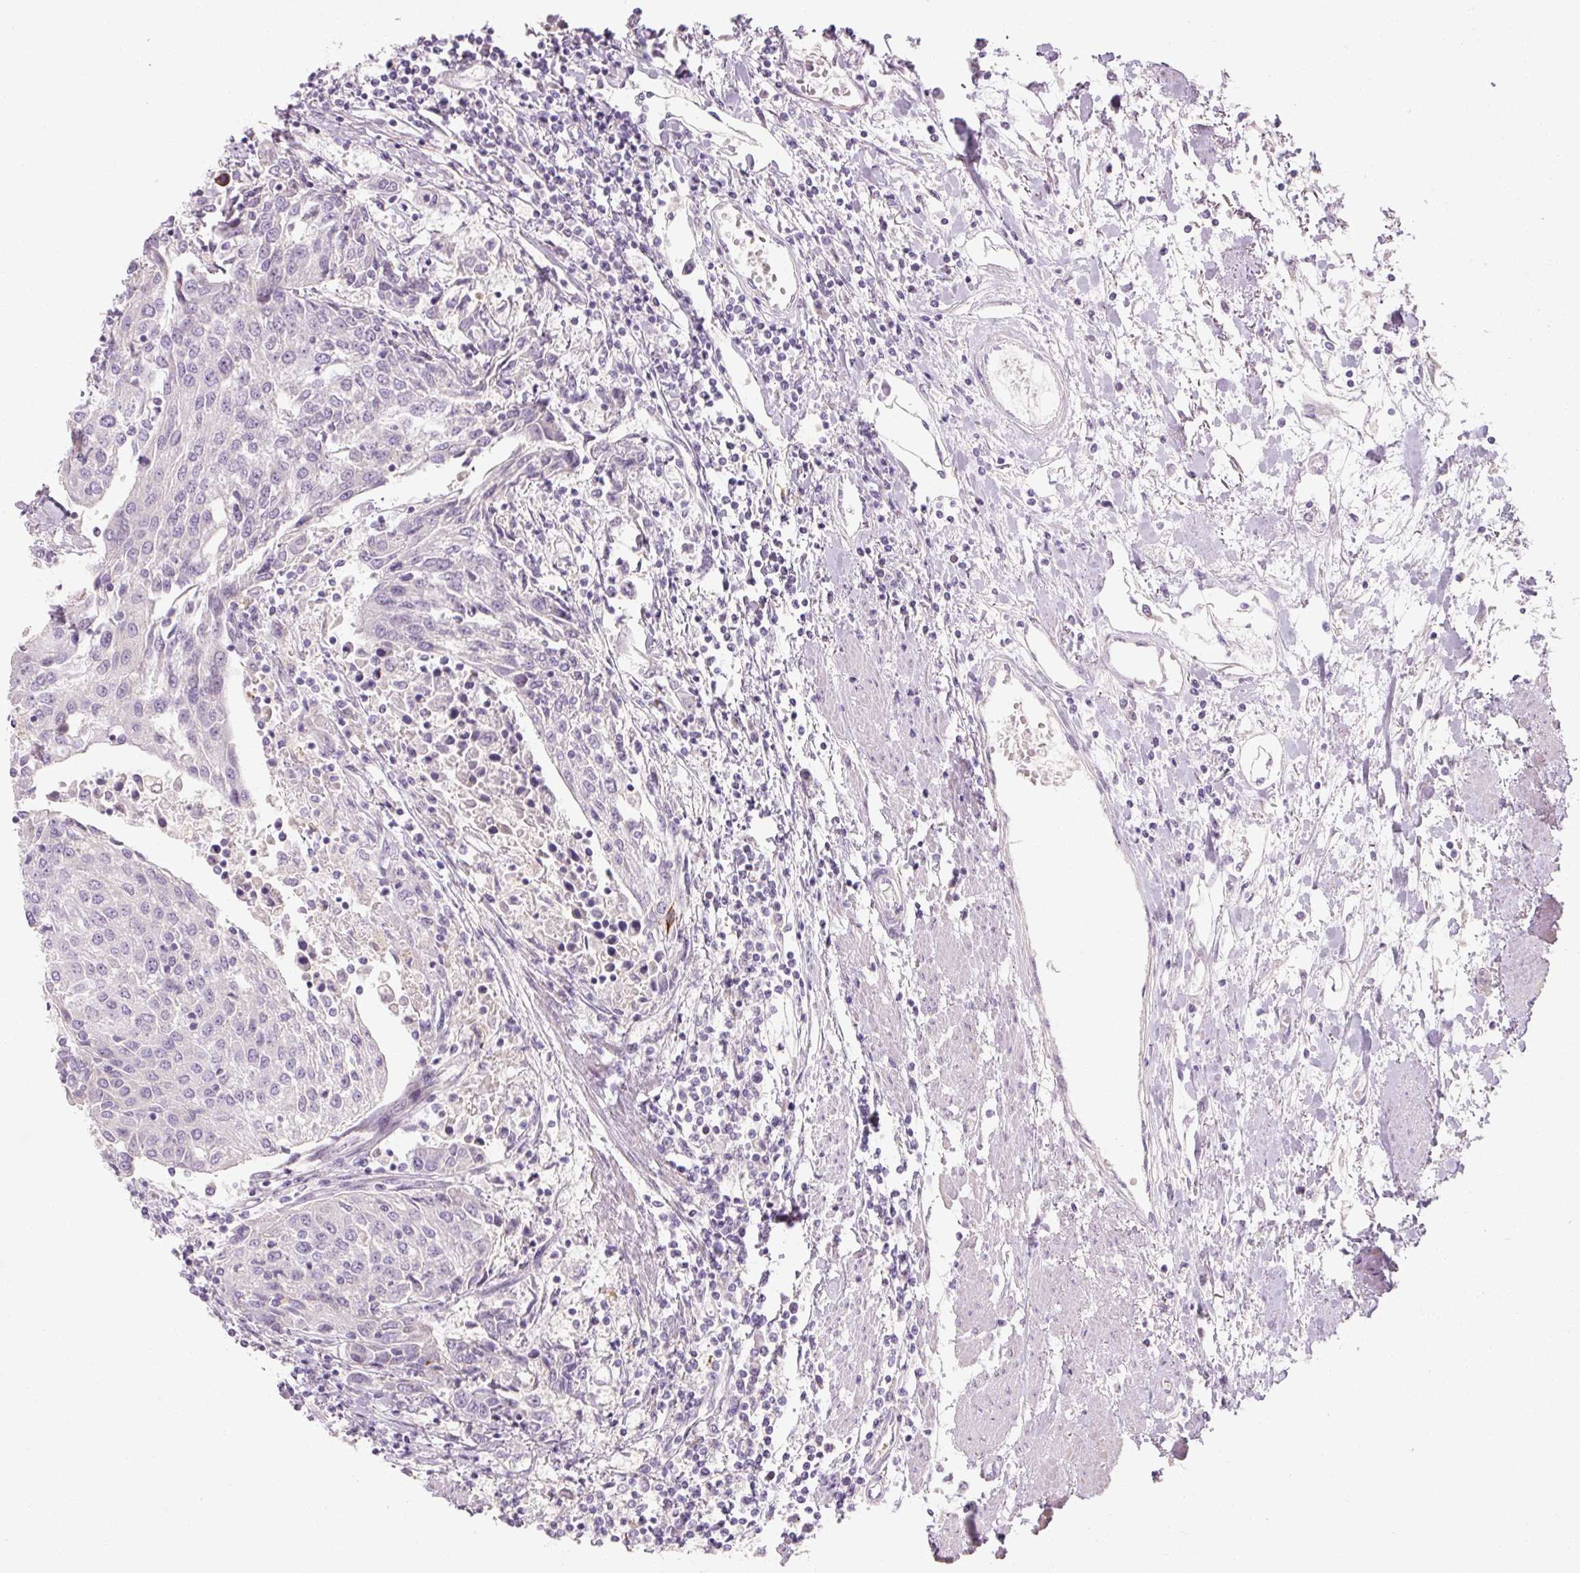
{"staining": {"intensity": "negative", "quantity": "none", "location": "none"}, "tissue": "urothelial cancer", "cell_type": "Tumor cells", "image_type": "cancer", "snomed": [{"axis": "morphology", "description": "Urothelial carcinoma, High grade"}, {"axis": "topography", "description": "Urinary bladder"}], "caption": "Tumor cells are negative for brown protein staining in urothelial cancer.", "gene": "NFE2L3", "patient": {"sex": "female", "age": 85}}